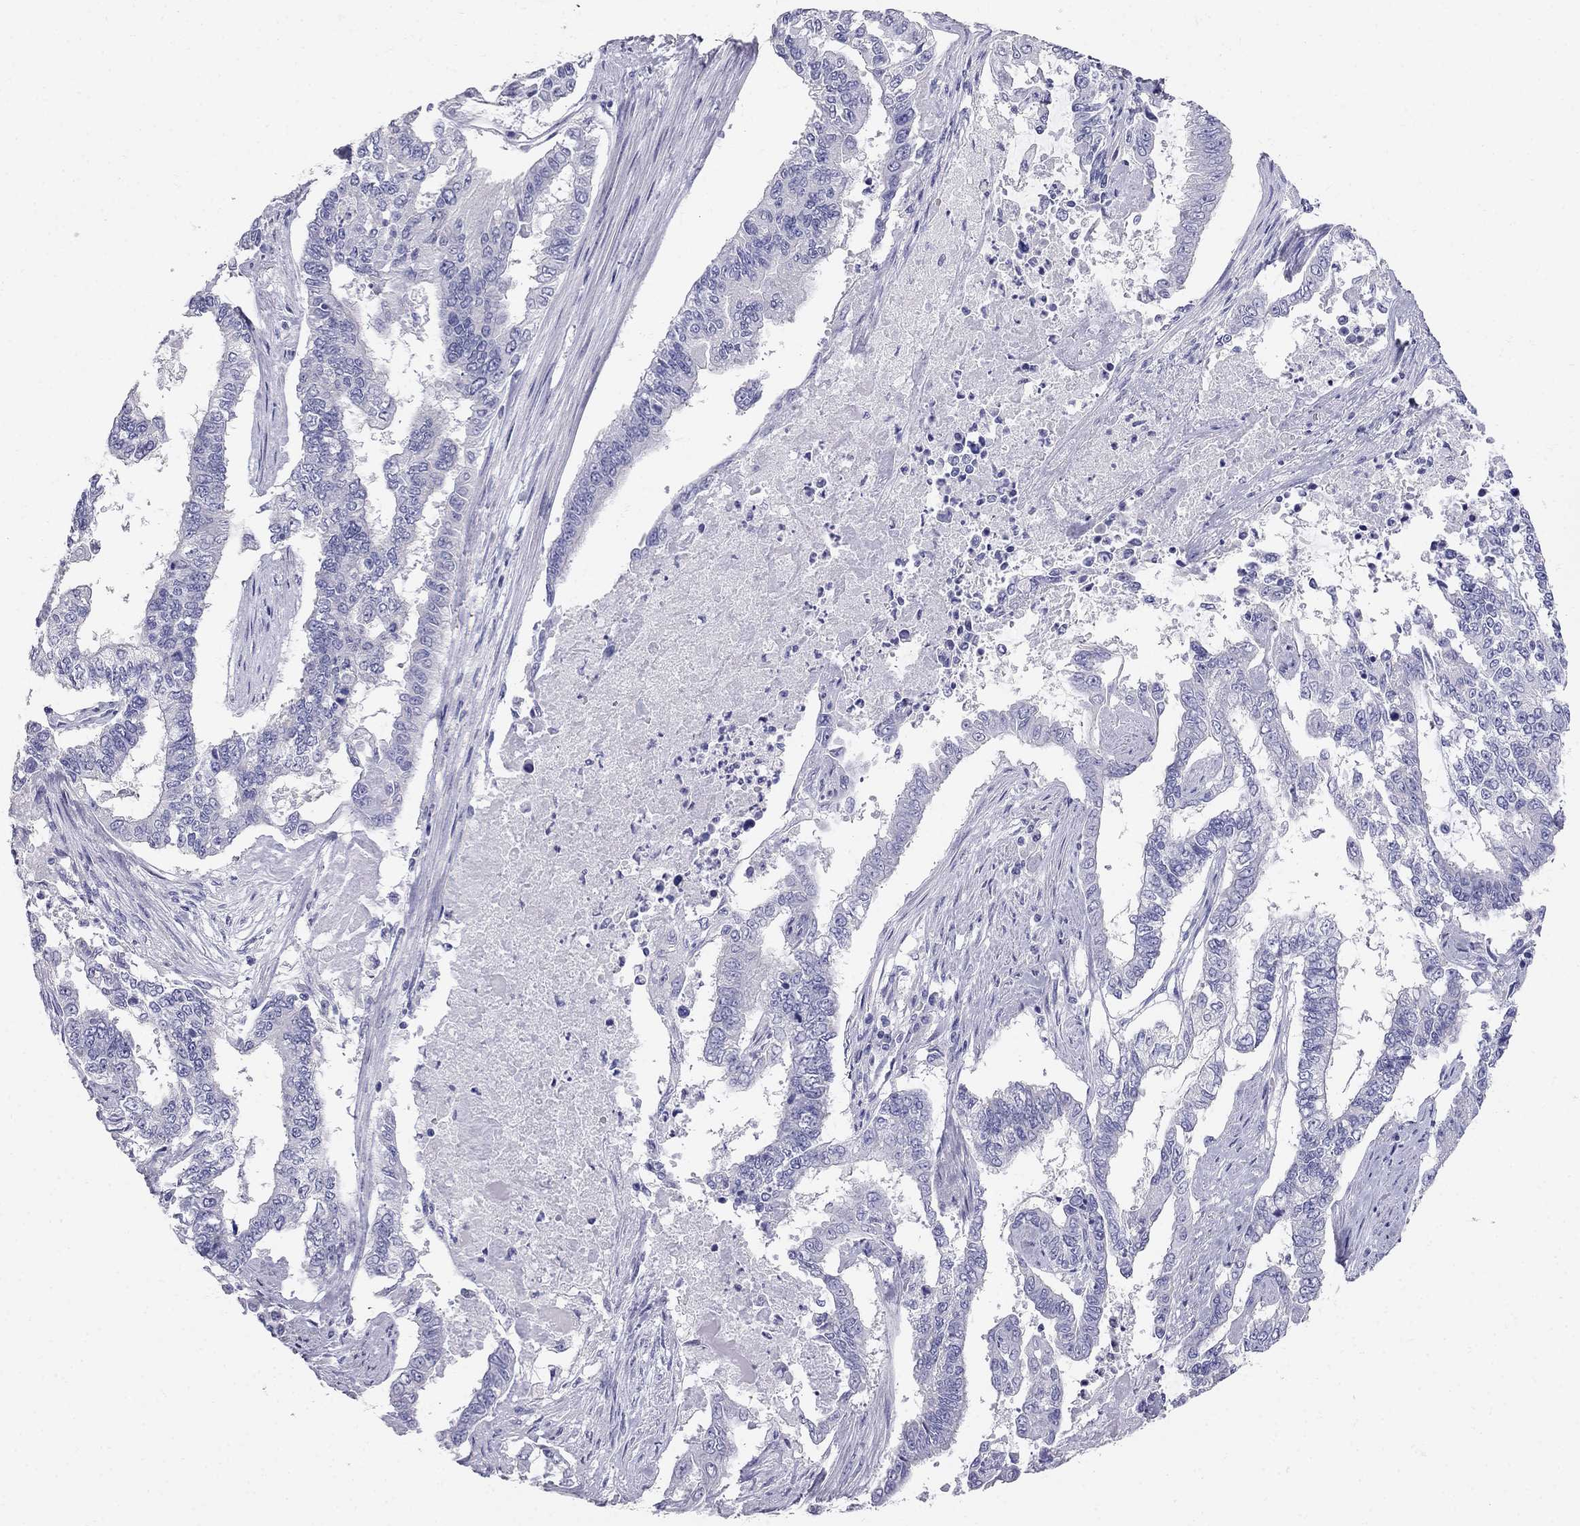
{"staining": {"intensity": "negative", "quantity": "none", "location": "none"}, "tissue": "endometrial cancer", "cell_type": "Tumor cells", "image_type": "cancer", "snomed": [{"axis": "morphology", "description": "Adenocarcinoma, NOS"}, {"axis": "topography", "description": "Uterus"}], "caption": "Image shows no significant protein positivity in tumor cells of endometrial cancer (adenocarcinoma). Brightfield microscopy of immunohistochemistry stained with DAB (brown) and hematoxylin (blue), captured at high magnification.", "gene": "RFLNA", "patient": {"sex": "female", "age": 59}}